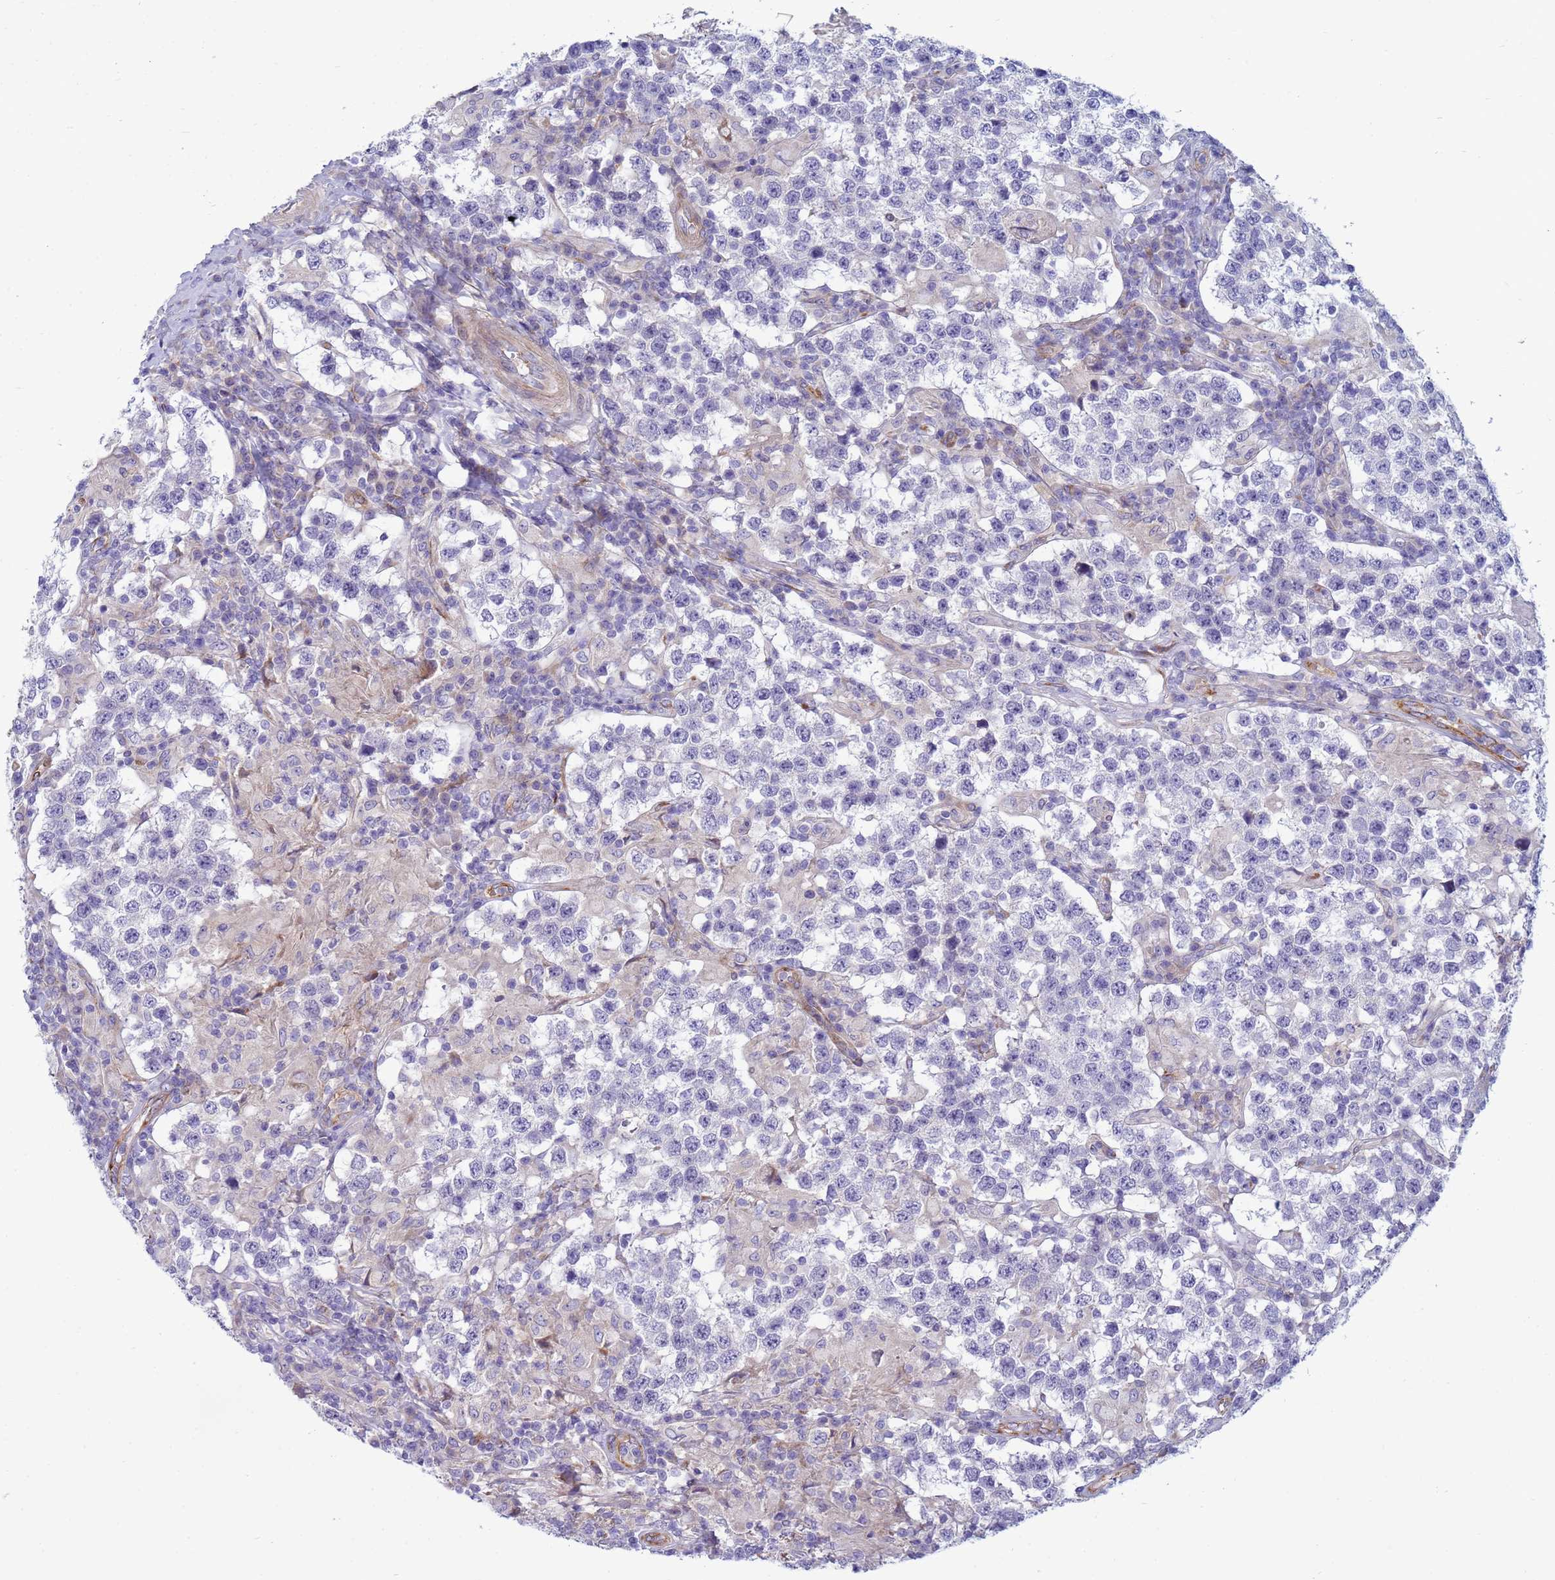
{"staining": {"intensity": "negative", "quantity": "none", "location": "none"}, "tissue": "testis cancer", "cell_type": "Tumor cells", "image_type": "cancer", "snomed": [{"axis": "morphology", "description": "Seminoma, NOS"}, {"axis": "morphology", "description": "Carcinoma, Embryonal, NOS"}, {"axis": "topography", "description": "Testis"}], "caption": "Testis cancer (seminoma) stained for a protein using IHC shows no expression tumor cells.", "gene": "TRPC6", "patient": {"sex": "male", "age": 41}}